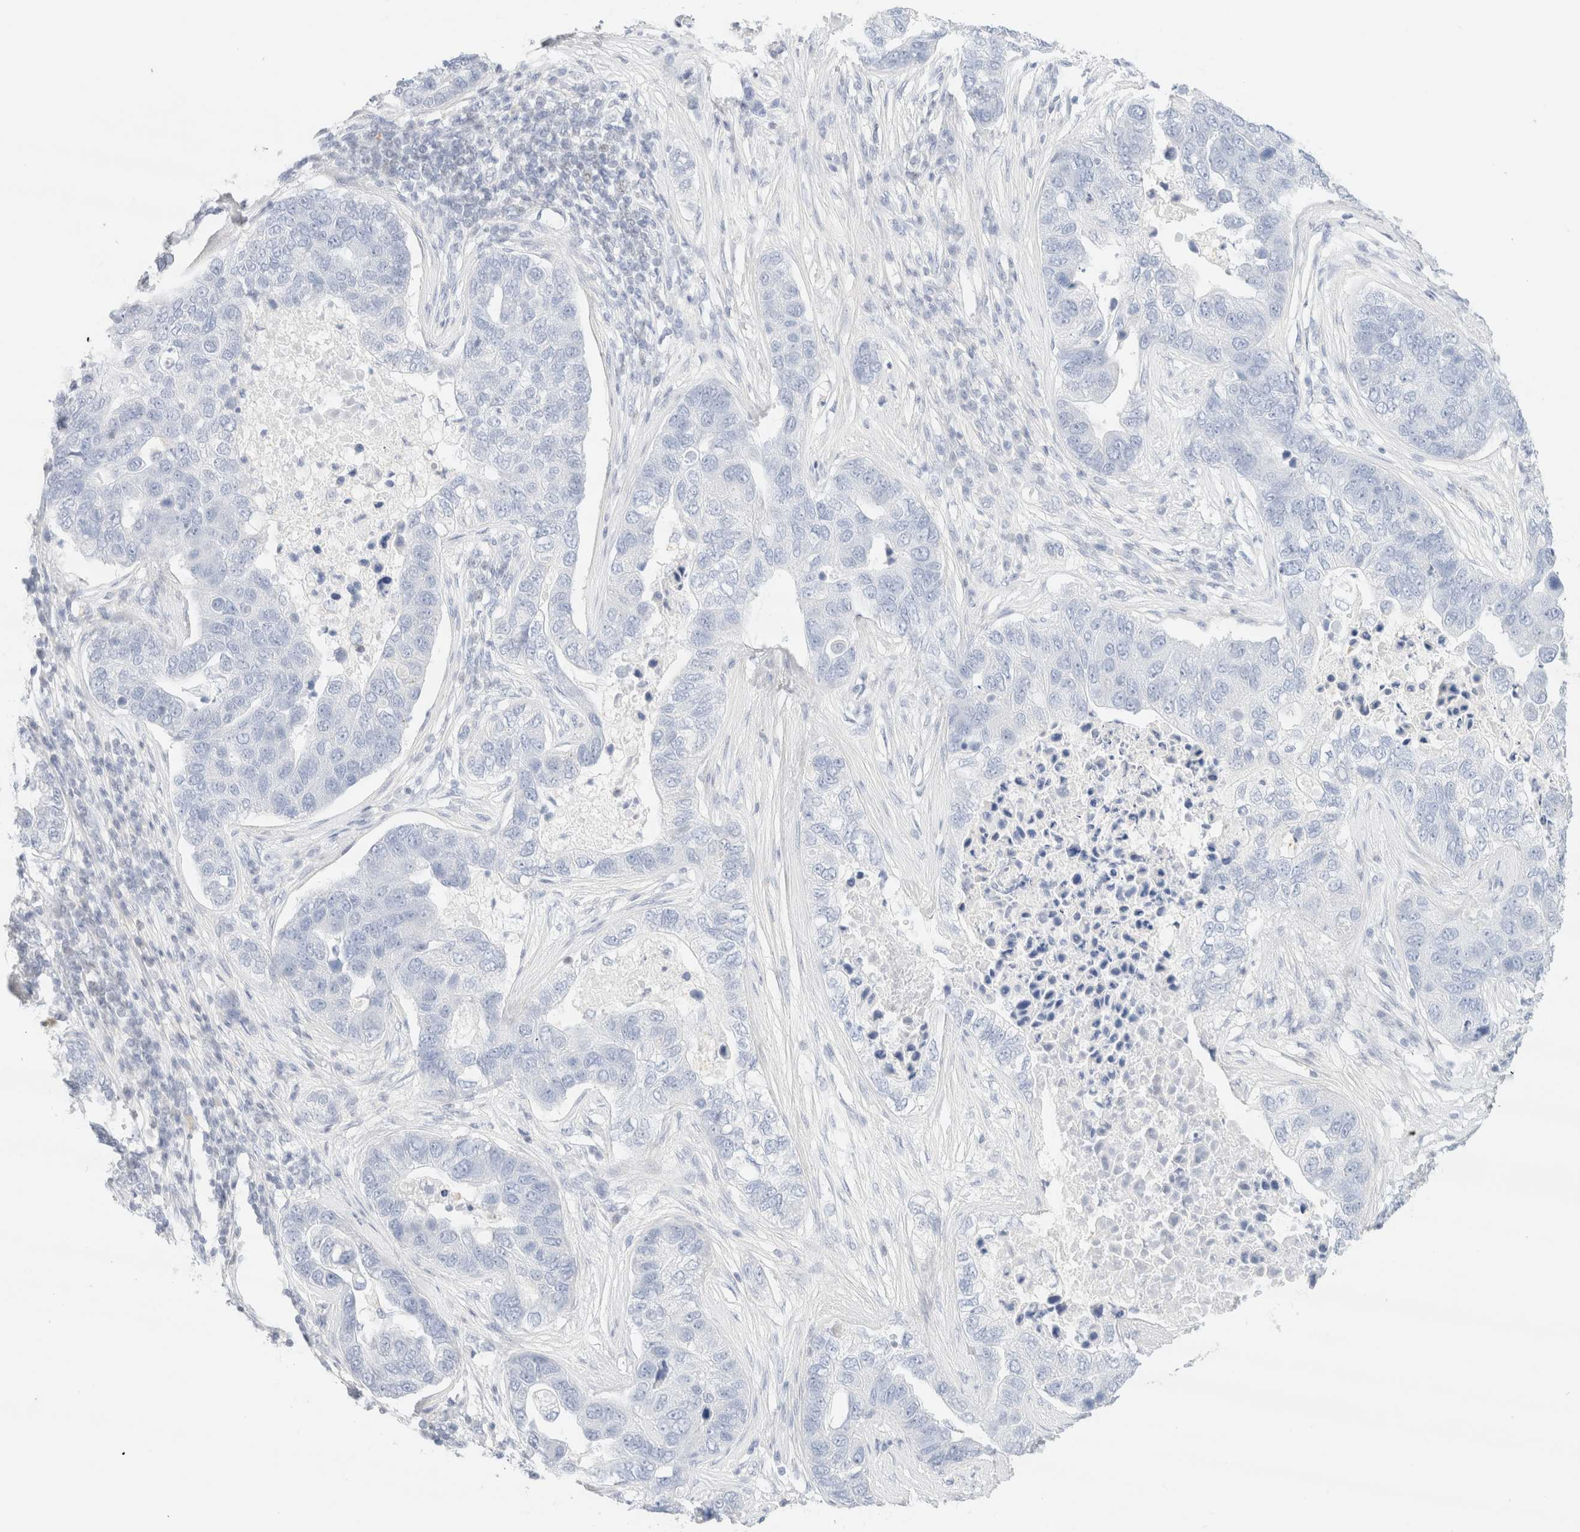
{"staining": {"intensity": "negative", "quantity": "none", "location": "none"}, "tissue": "pancreatic cancer", "cell_type": "Tumor cells", "image_type": "cancer", "snomed": [{"axis": "morphology", "description": "Adenocarcinoma, NOS"}, {"axis": "topography", "description": "Pancreas"}], "caption": "Micrograph shows no significant protein positivity in tumor cells of adenocarcinoma (pancreatic).", "gene": "IKZF3", "patient": {"sex": "female", "age": 61}}